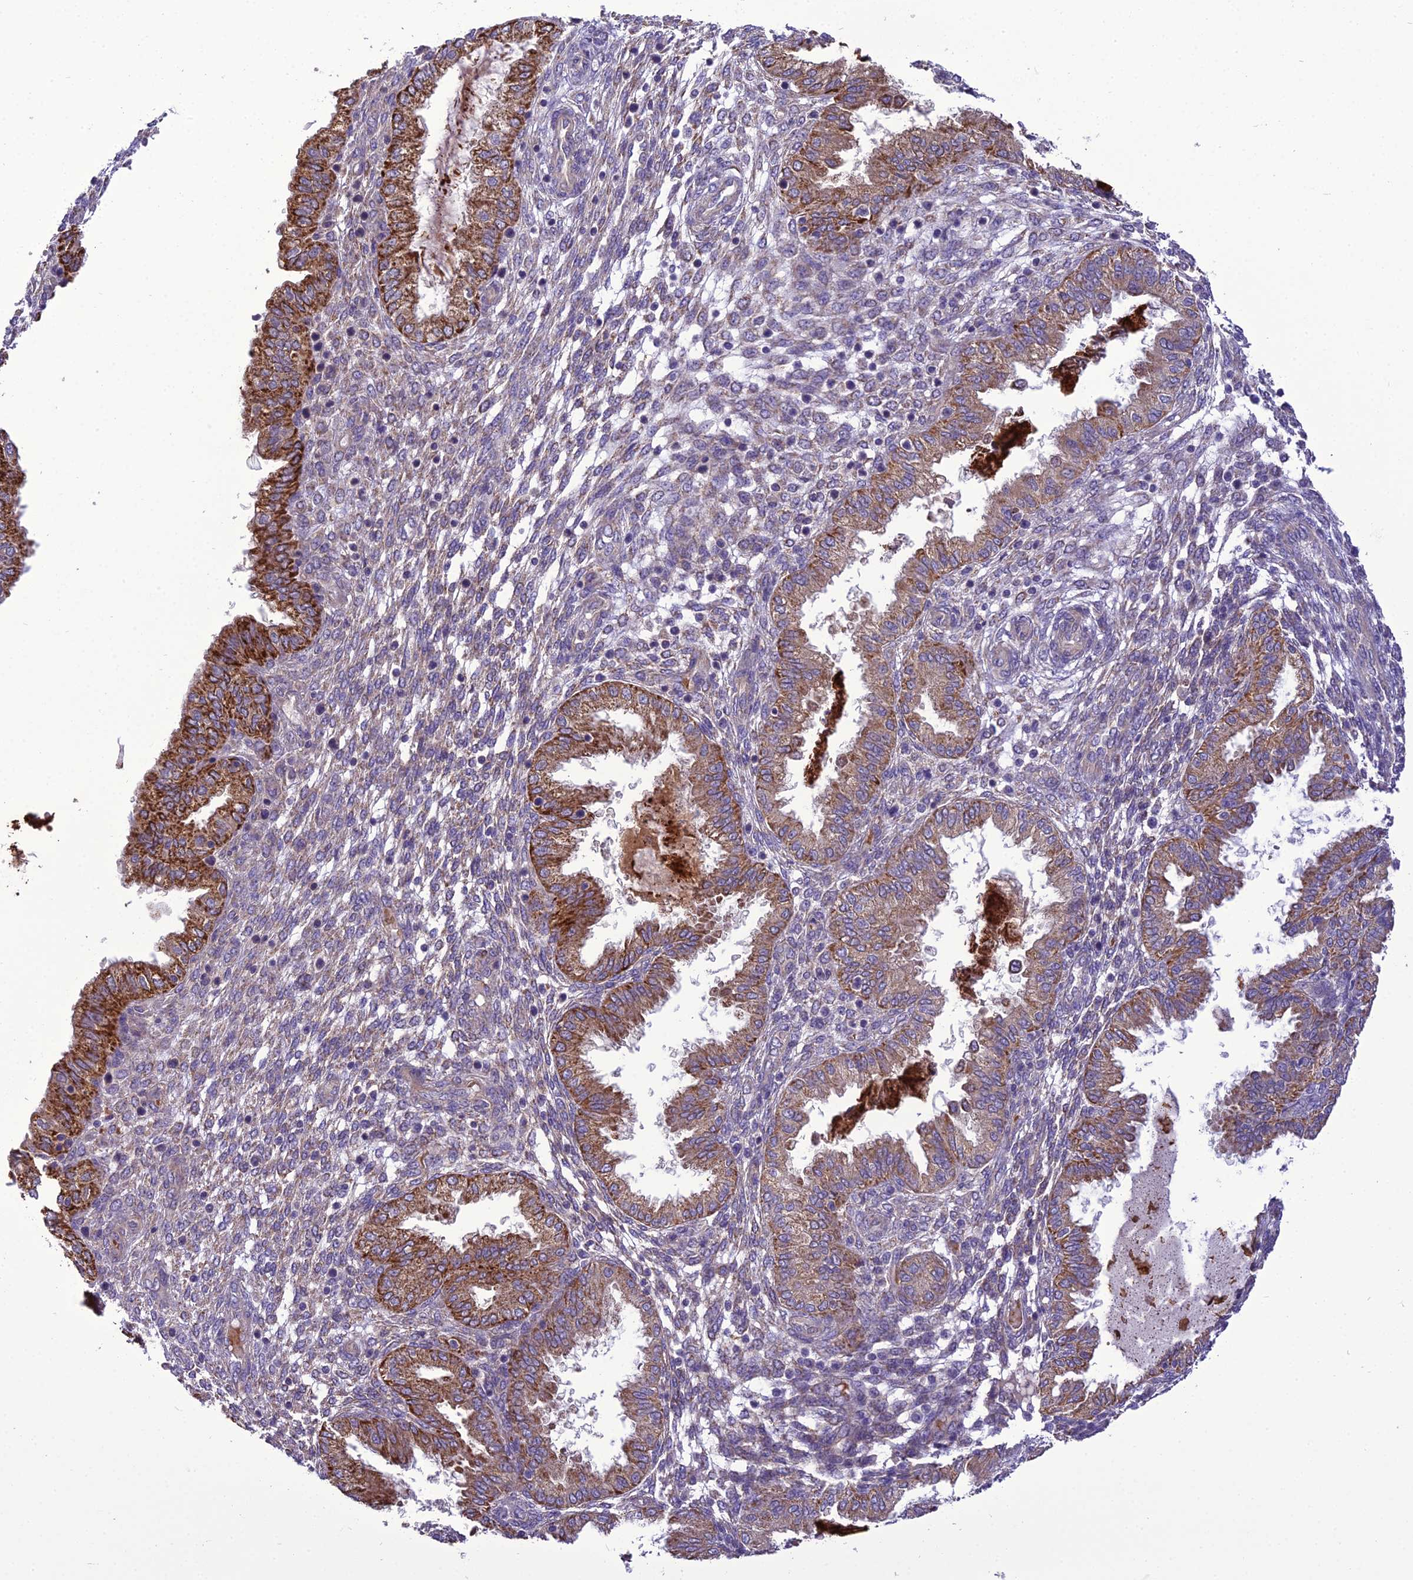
{"staining": {"intensity": "negative", "quantity": "none", "location": "none"}, "tissue": "endometrium", "cell_type": "Cells in endometrial stroma", "image_type": "normal", "snomed": [{"axis": "morphology", "description": "Normal tissue, NOS"}, {"axis": "topography", "description": "Endometrium"}], "caption": "This is an immunohistochemistry (IHC) micrograph of normal endometrium. There is no expression in cells in endometrial stroma.", "gene": "ENSG00000260272", "patient": {"sex": "female", "age": 33}}